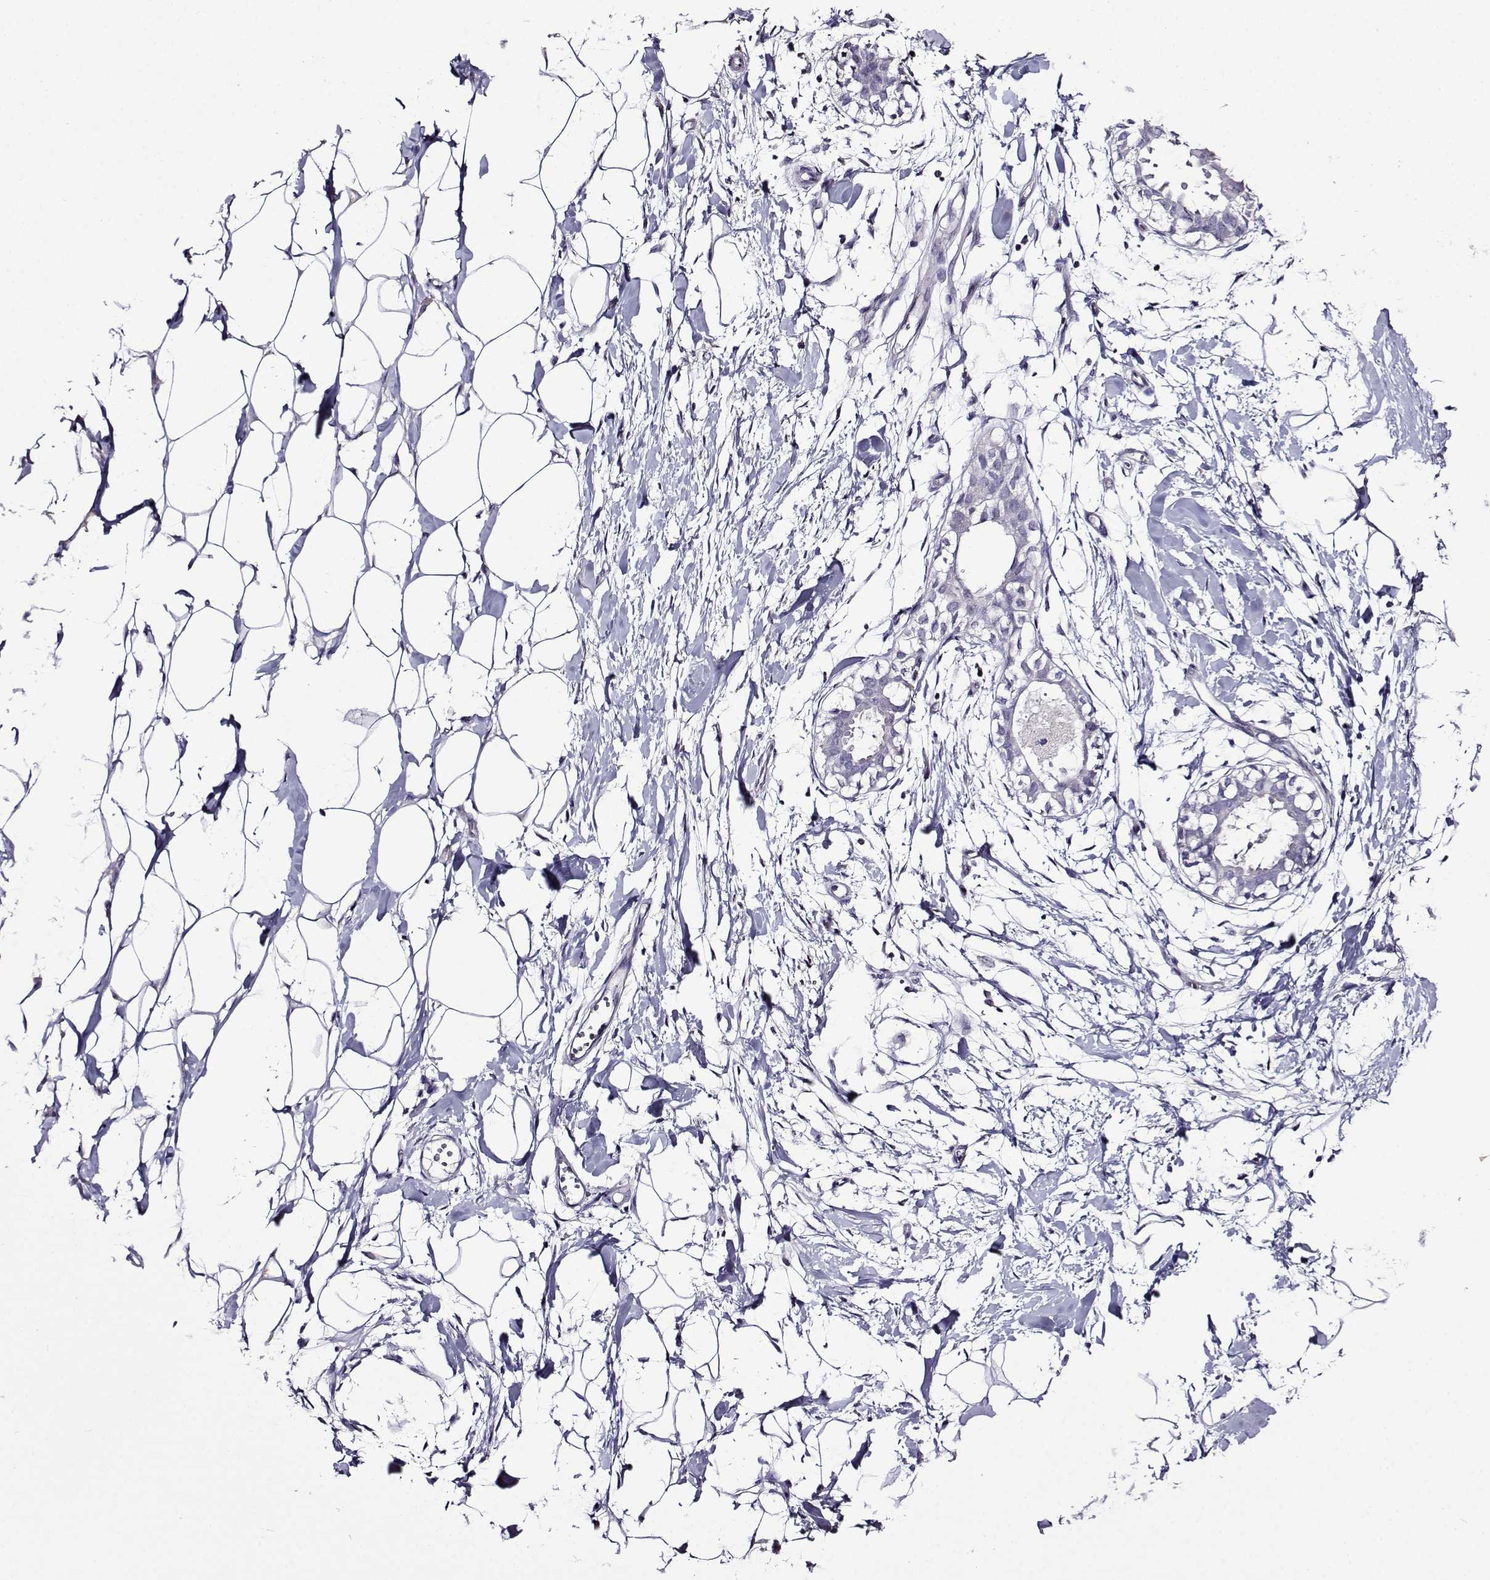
{"staining": {"intensity": "negative", "quantity": "none", "location": "none"}, "tissue": "breast", "cell_type": "Adipocytes", "image_type": "normal", "snomed": [{"axis": "morphology", "description": "Normal tissue, NOS"}, {"axis": "topography", "description": "Breast"}], "caption": "Human breast stained for a protein using immunohistochemistry shows no positivity in adipocytes.", "gene": "TMEM266", "patient": {"sex": "female", "age": 49}}